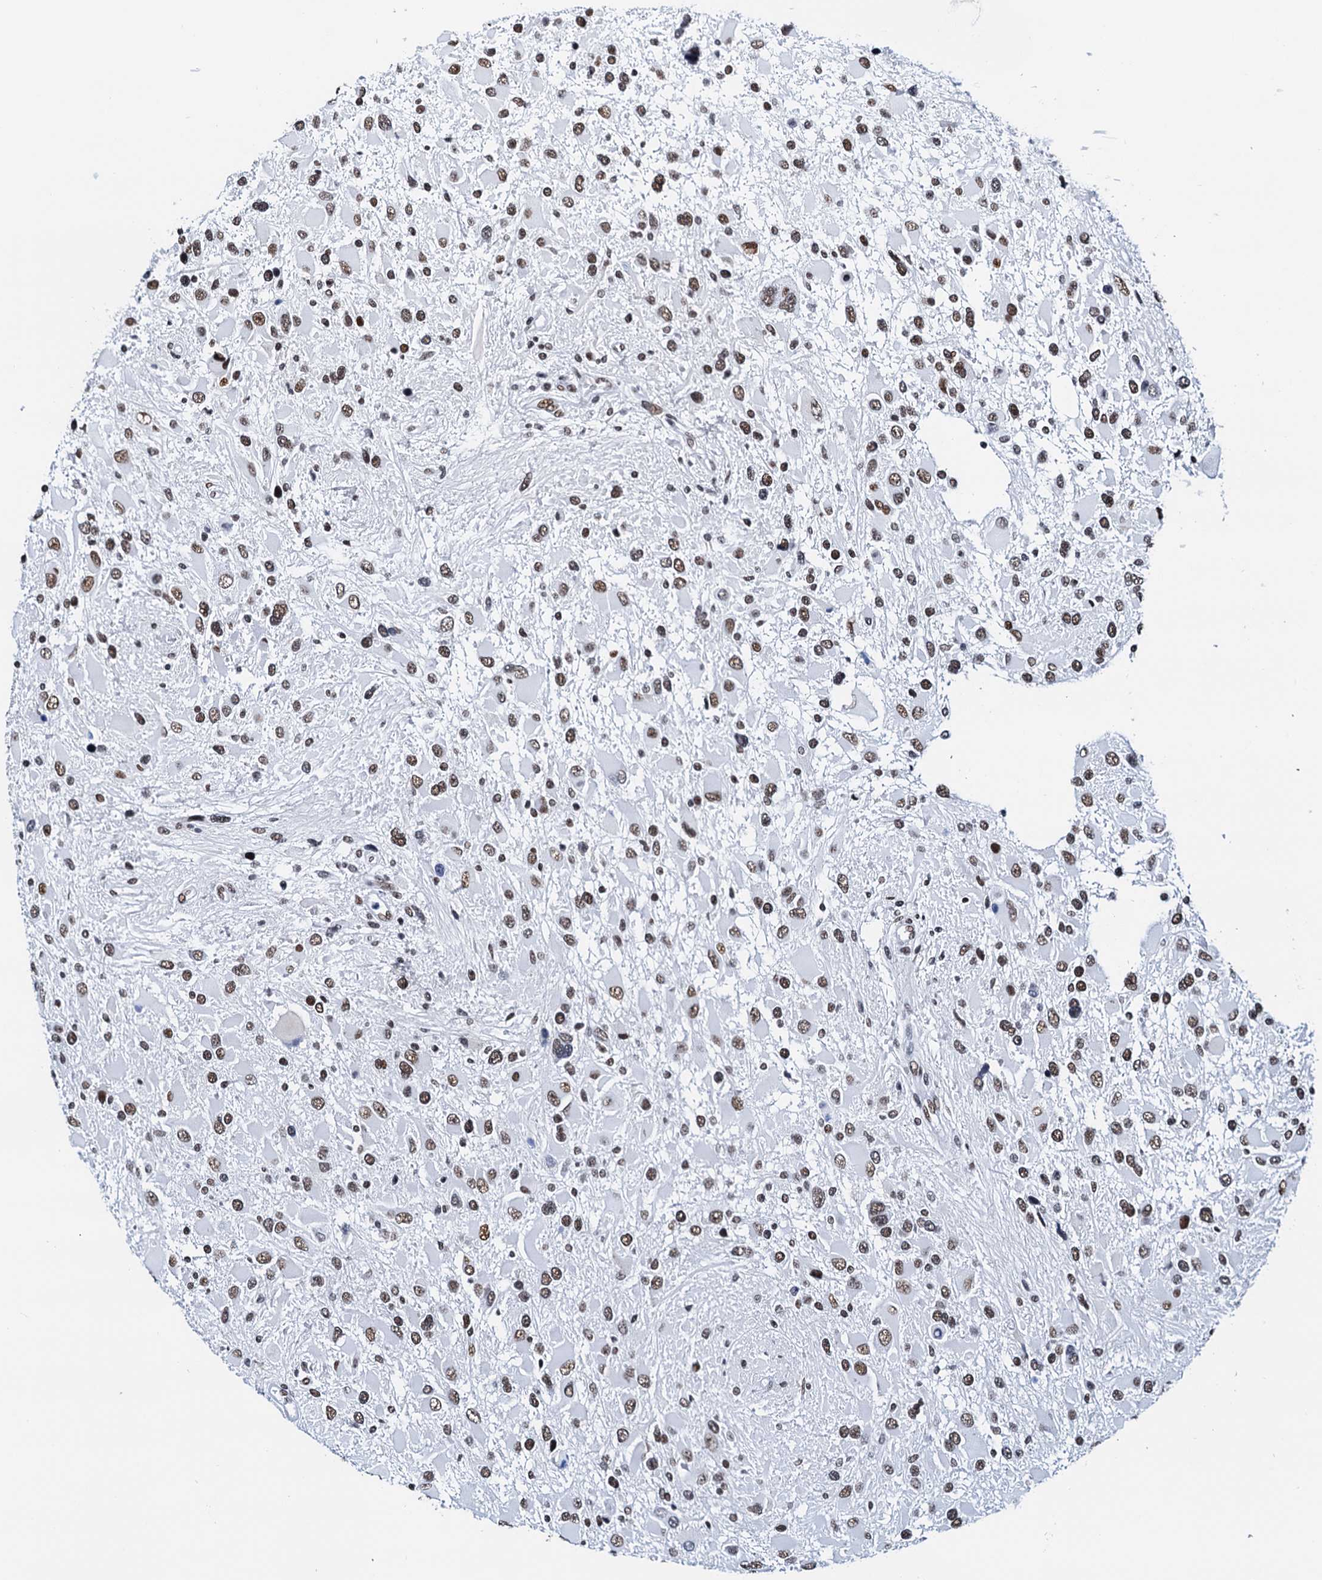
{"staining": {"intensity": "moderate", "quantity": ">75%", "location": "nuclear"}, "tissue": "glioma", "cell_type": "Tumor cells", "image_type": "cancer", "snomed": [{"axis": "morphology", "description": "Glioma, malignant, High grade"}, {"axis": "topography", "description": "Brain"}], "caption": "Protein staining exhibits moderate nuclear staining in approximately >75% of tumor cells in malignant glioma (high-grade). The protein of interest is shown in brown color, while the nuclei are stained blue.", "gene": "SLTM", "patient": {"sex": "male", "age": 53}}